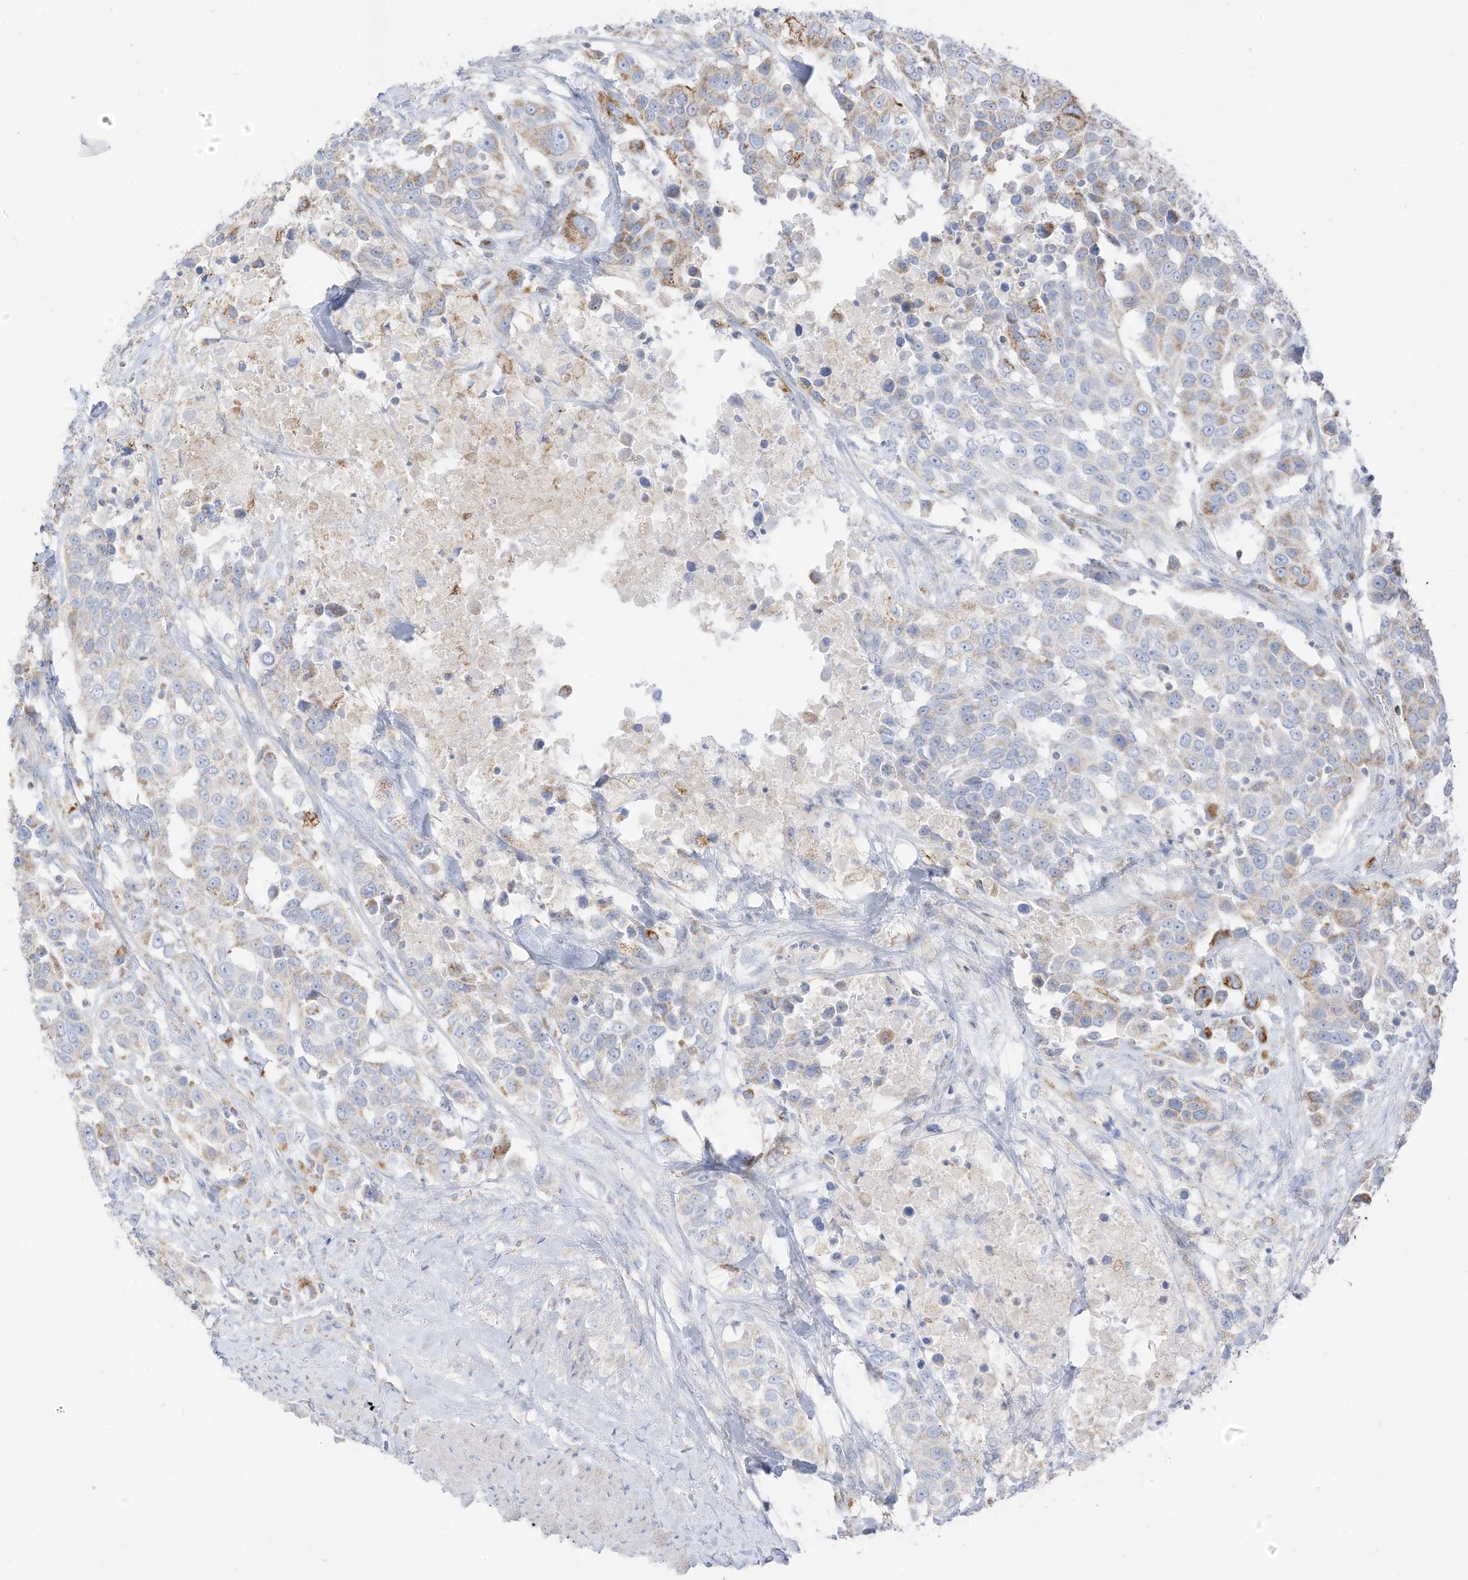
{"staining": {"intensity": "moderate", "quantity": "<25%", "location": "cytoplasmic/membranous"}, "tissue": "urothelial cancer", "cell_type": "Tumor cells", "image_type": "cancer", "snomed": [{"axis": "morphology", "description": "Urothelial carcinoma, High grade"}, {"axis": "topography", "description": "Urinary bladder"}], "caption": "Immunohistochemistry (IHC) image of neoplastic tissue: human high-grade urothelial carcinoma stained using immunohistochemistry (IHC) exhibits low levels of moderate protein expression localized specifically in the cytoplasmic/membranous of tumor cells, appearing as a cytoplasmic/membranous brown color.", "gene": "ETHE1", "patient": {"sex": "female", "age": 80}}